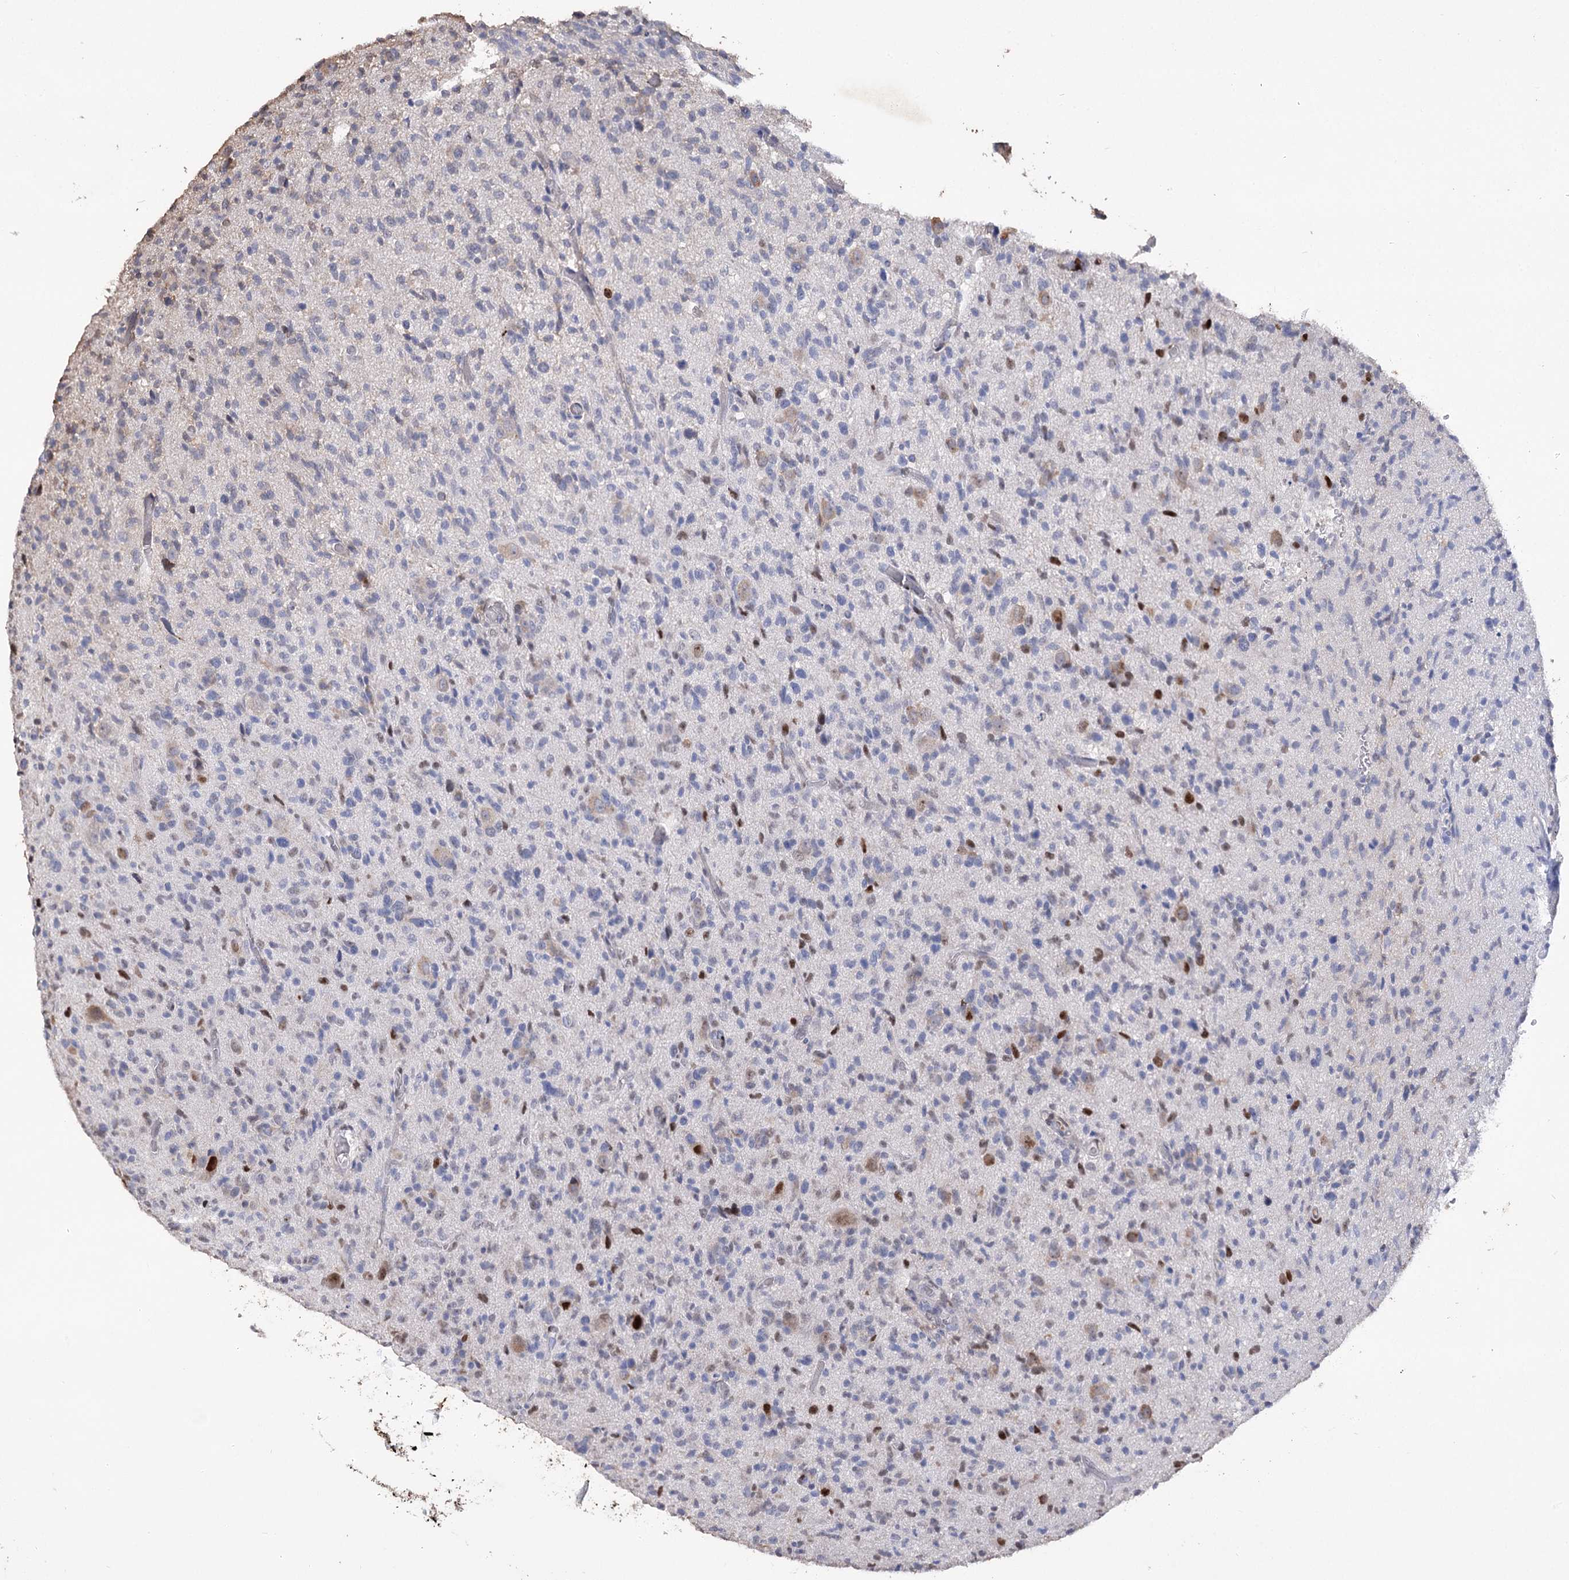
{"staining": {"intensity": "strong", "quantity": "<25%", "location": "nuclear"}, "tissue": "glioma", "cell_type": "Tumor cells", "image_type": "cancer", "snomed": [{"axis": "morphology", "description": "Glioma, malignant, High grade"}, {"axis": "topography", "description": "Brain"}], "caption": "Immunohistochemical staining of human glioma exhibits strong nuclear protein expression in approximately <25% of tumor cells. The staining was performed using DAB to visualize the protein expression in brown, while the nuclei were stained in blue with hematoxylin (Magnification: 20x).", "gene": "NFU1", "patient": {"sex": "female", "age": 57}}